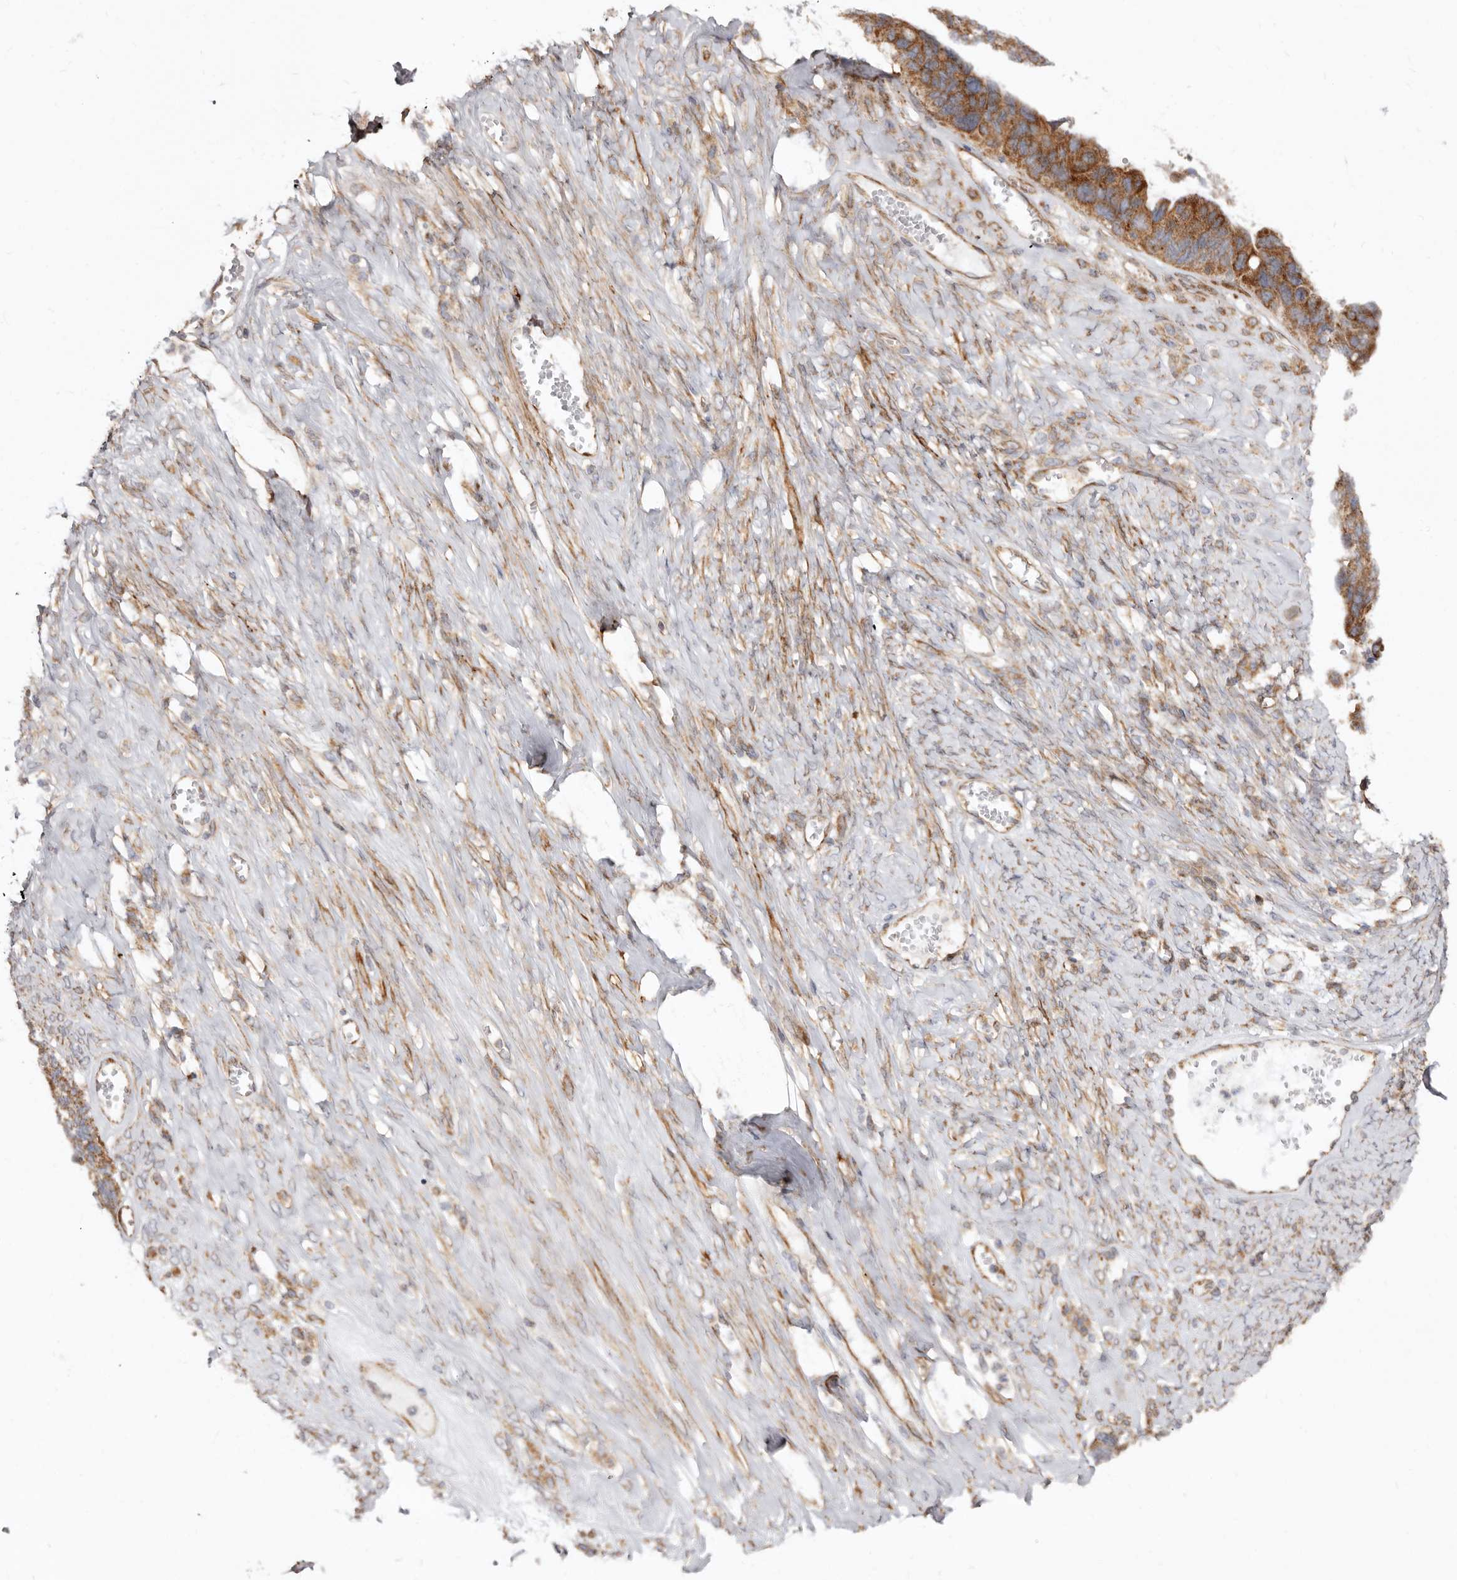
{"staining": {"intensity": "moderate", "quantity": ">75%", "location": "cytoplasmic/membranous"}, "tissue": "ovarian cancer", "cell_type": "Tumor cells", "image_type": "cancer", "snomed": [{"axis": "morphology", "description": "Cystadenocarcinoma, serous, NOS"}, {"axis": "topography", "description": "Ovary"}], "caption": "Protein staining demonstrates moderate cytoplasmic/membranous positivity in approximately >75% of tumor cells in ovarian cancer (serous cystadenocarcinoma).", "gene": "COQ8B", "patient": {"sex": "female", "age": 79}}